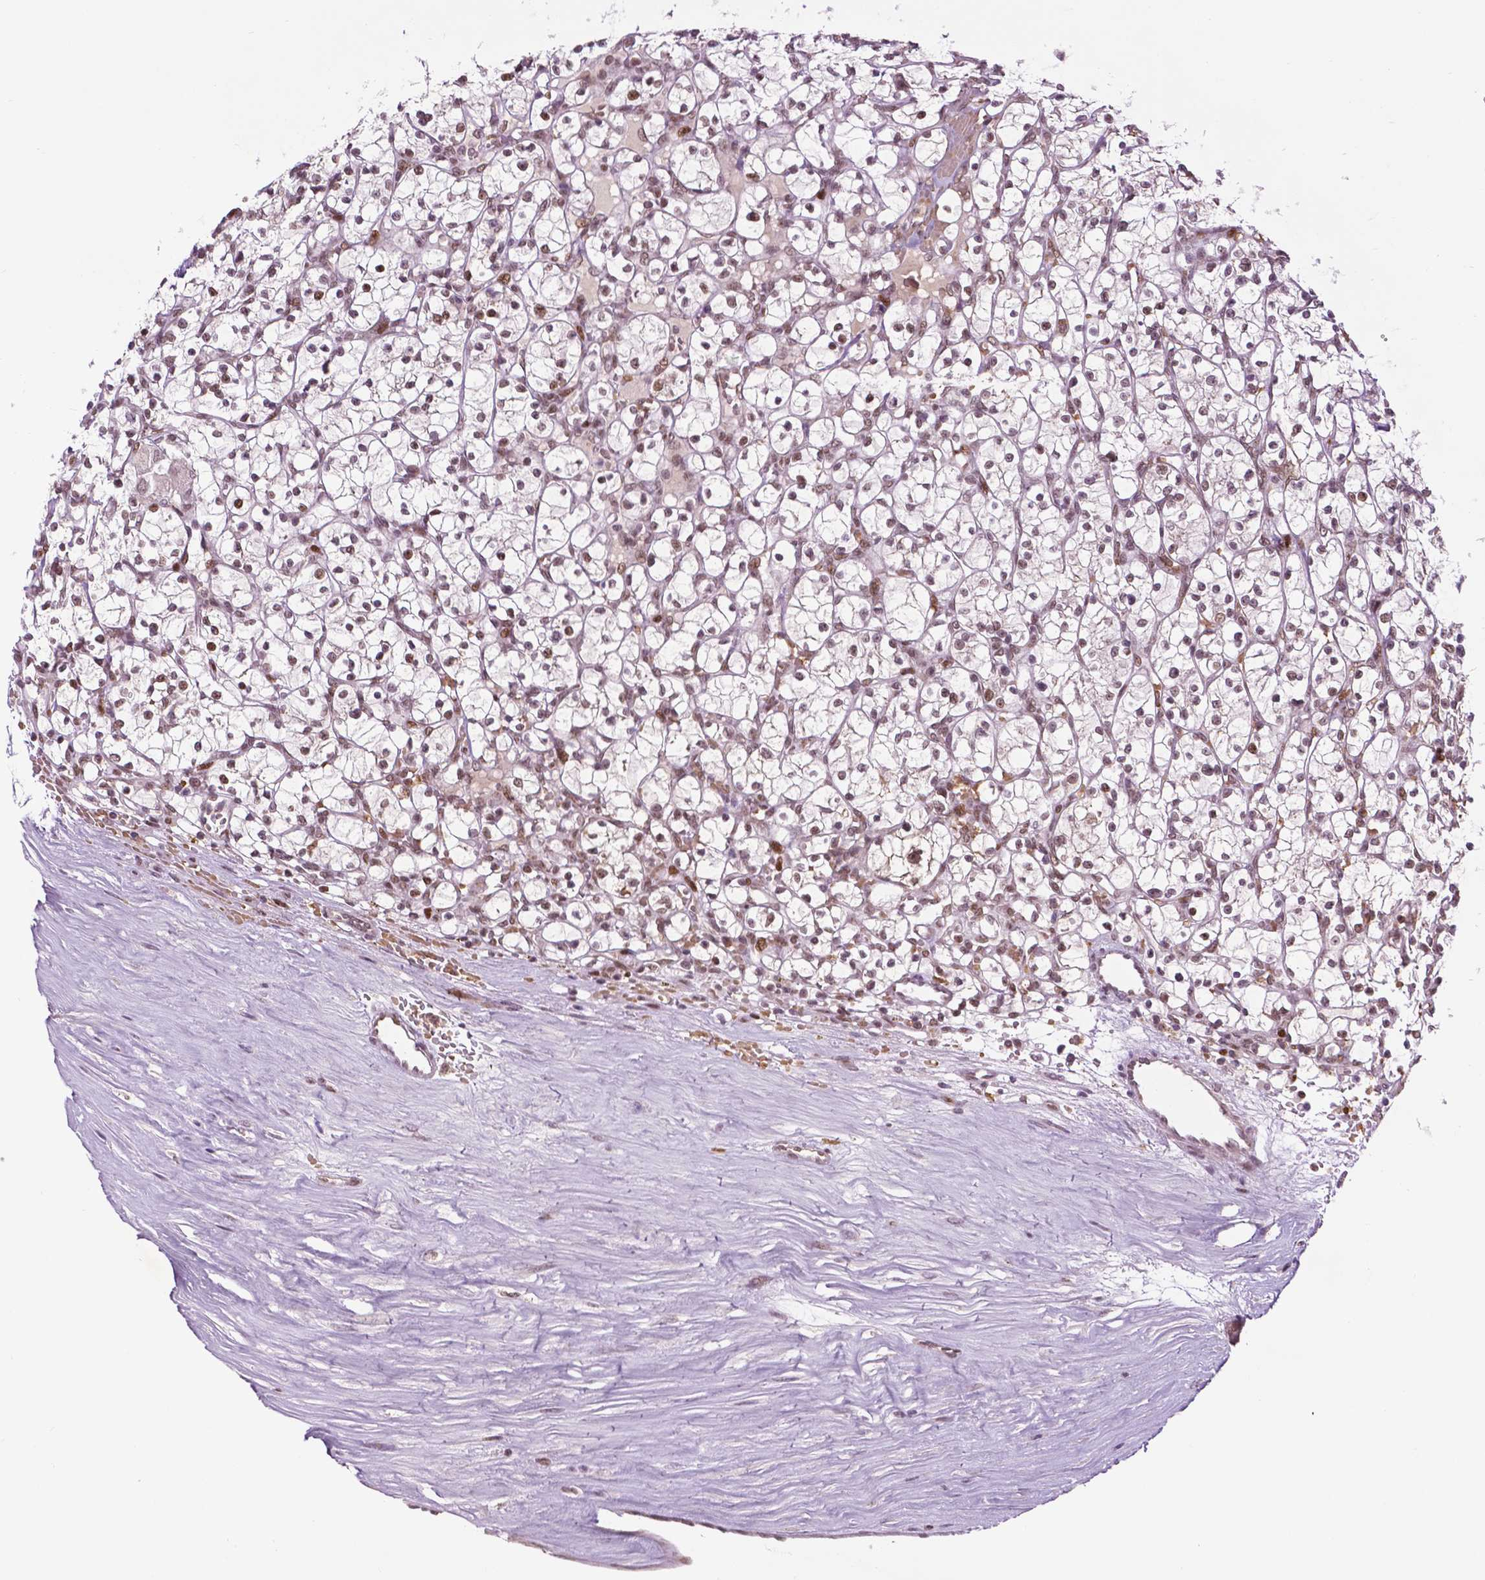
{"staining": {"intensity": "weak", "quantity": "25%-75%", "location": "nuclear"}, "tissue": "renal cancer", "cell_type": "Tumor cells", "image_type": "cancer", "snomed": [{"axis": "morphology", "description": "Adenocarcinoma, NOS"}, {"axis": "topography", "description": "Kidney"}], "caption": "Immunohistochemistry of human renal adenocarcinoma reveals low levels of weak nuclear expression in approximately 25%-75% of tumor cells. The staining was performed using DAB (3,3'-diaminobenzidine) to visualize the protein expression in brown, while the nuclei were stained in blue with hematoxylin (Magnification: 20x).", "gene": "ZNF41", "patient": {"sex": "female", "age": 64}}